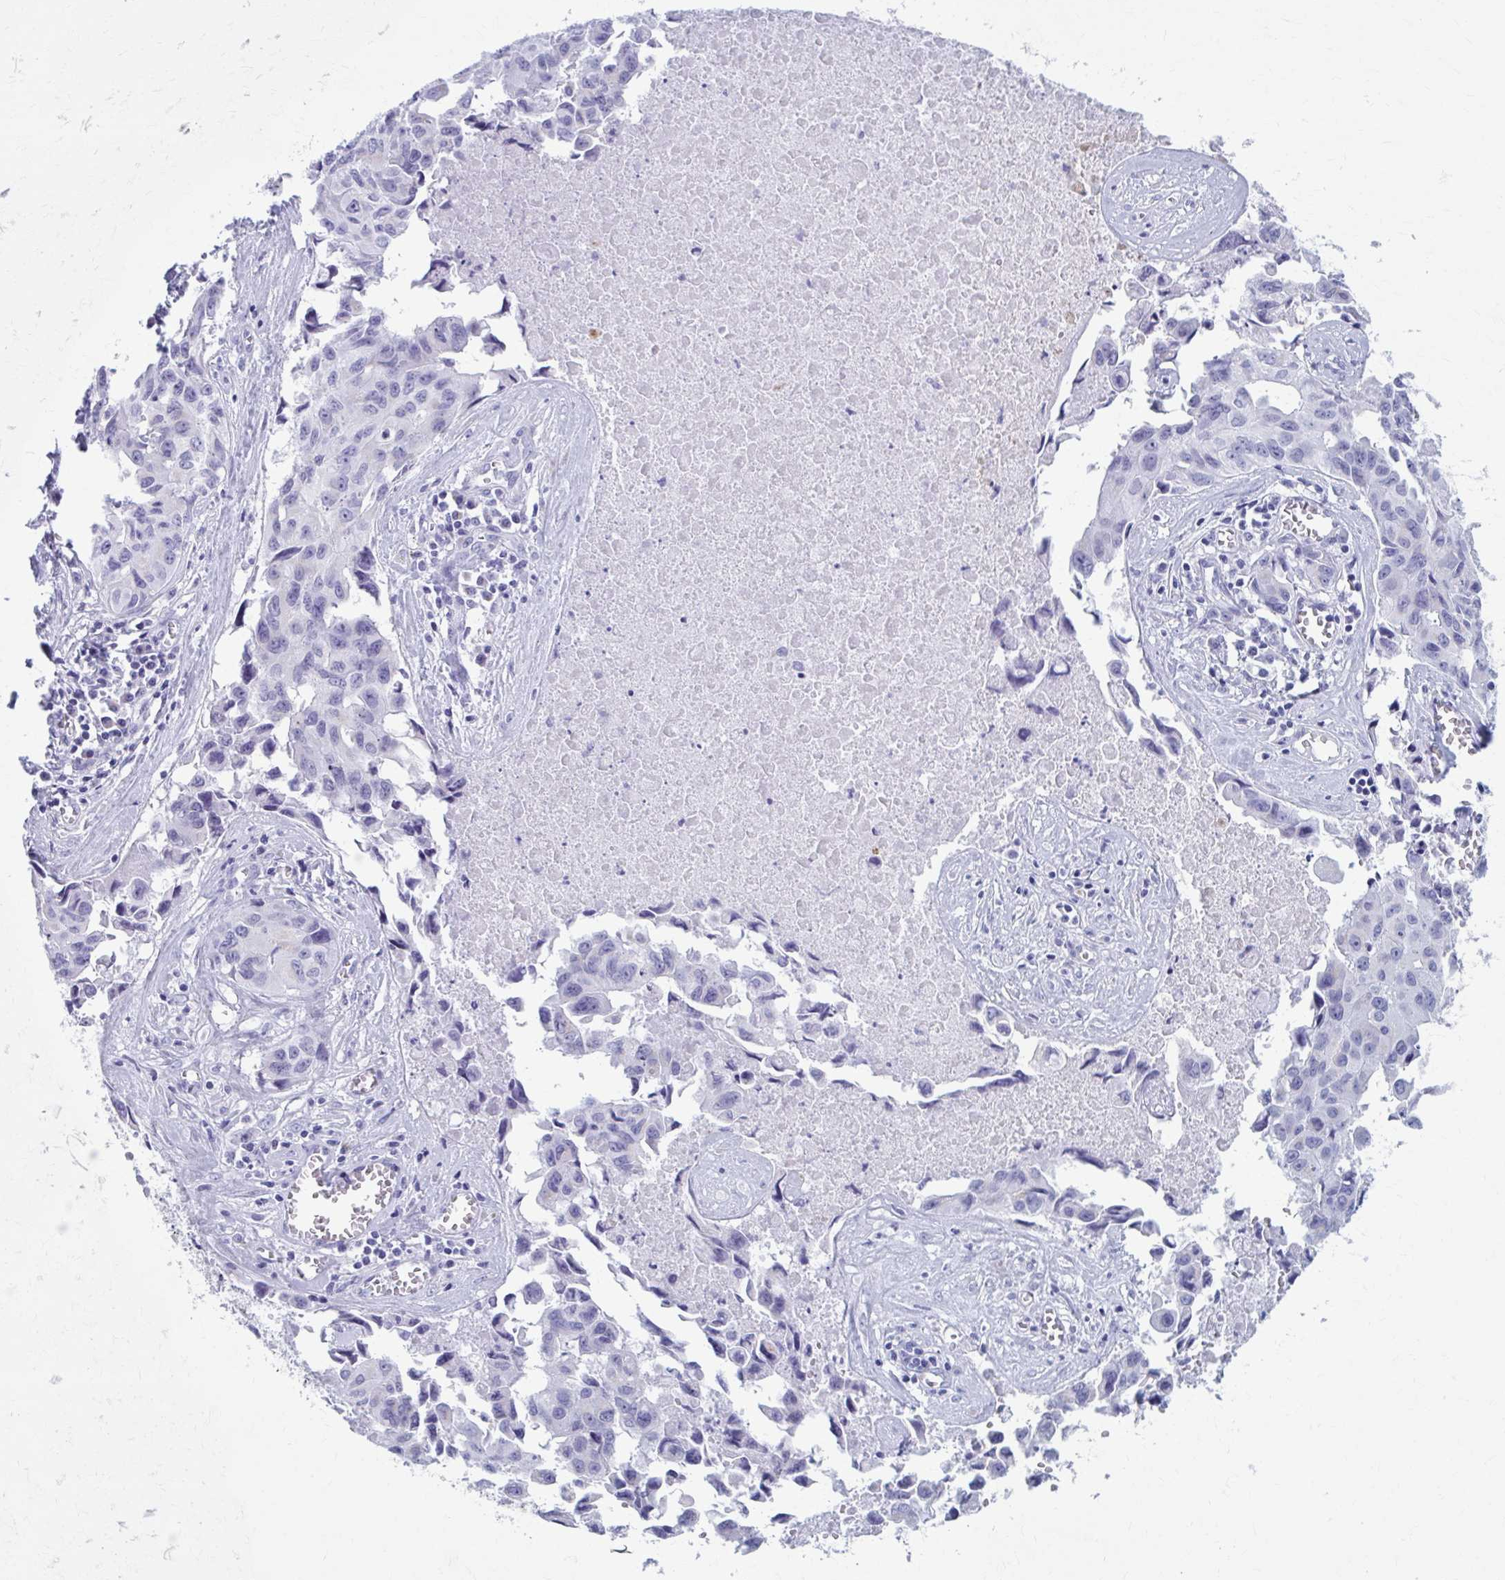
{"staining": {"intensity": "negative", "quantity": "none", "location": "none"}, "tissue": "lung cancer", "cell_type": "Tumor cells", "image_type": "cancer", "snomed": [{"axis": "morphology", "description": "Adenocarcinoma, NOS"}, {"axis": "topography", "description": "Lymph node"}, {"axis": "topography", "description": "Lung"}], "caption": "An immunohistochemistry (IHC) histopathology image of lung adenocarcinoma is shown. There is no staining in tumor cells of lung adenocarcinoma.", "gene": "KCNE2", "patient": {"sex": "male", "age": 64}}